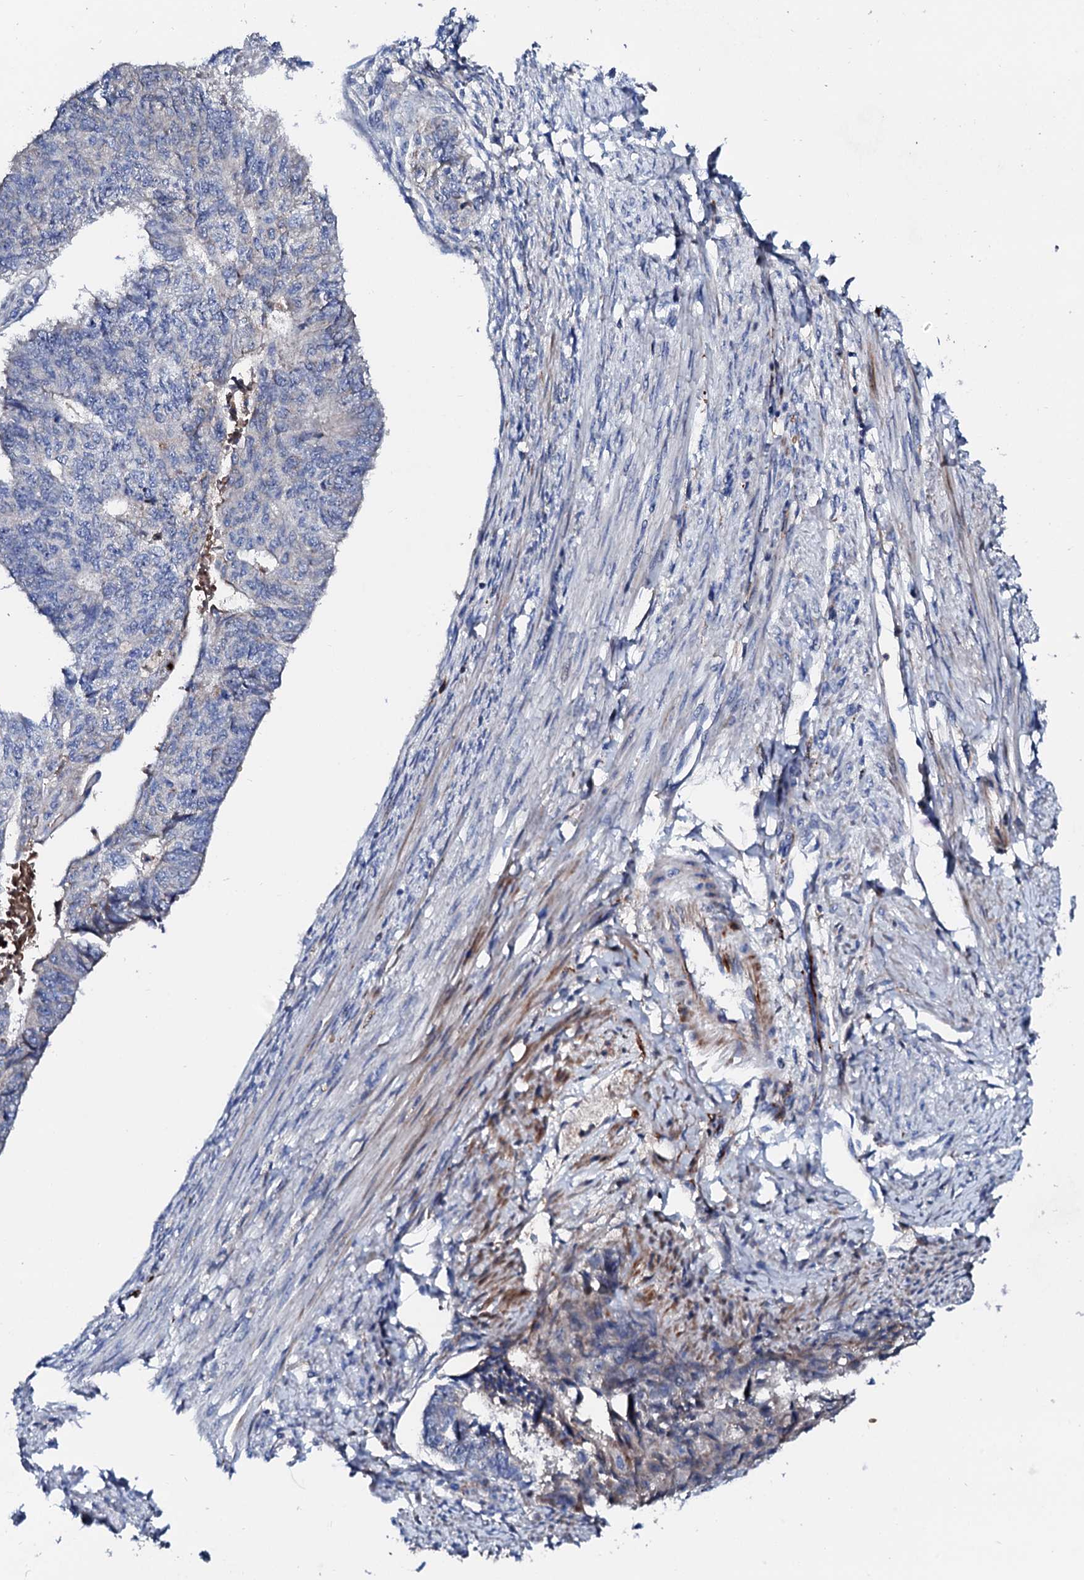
{"staining": {"intensity": "negative", "quantity": "none", "location": "none"}, "tissue": "endometrial cancer", "cell_type": "Tumor cells", "image_type": "cancer", "snomed": [{"axis": "morphology", "description": "Adenocarcinoma, NOS"}, {"axis": "topography", "description": "Endometrium"}], "caption": "This is a photomicrograph of immunohistochemistry (IHC) staining of endometrial cancer (adenocarcinoma), which shows no expression in tumor cells.", "gene": "SLC10A7", "patient": {"sex": "female", "age": 32}}